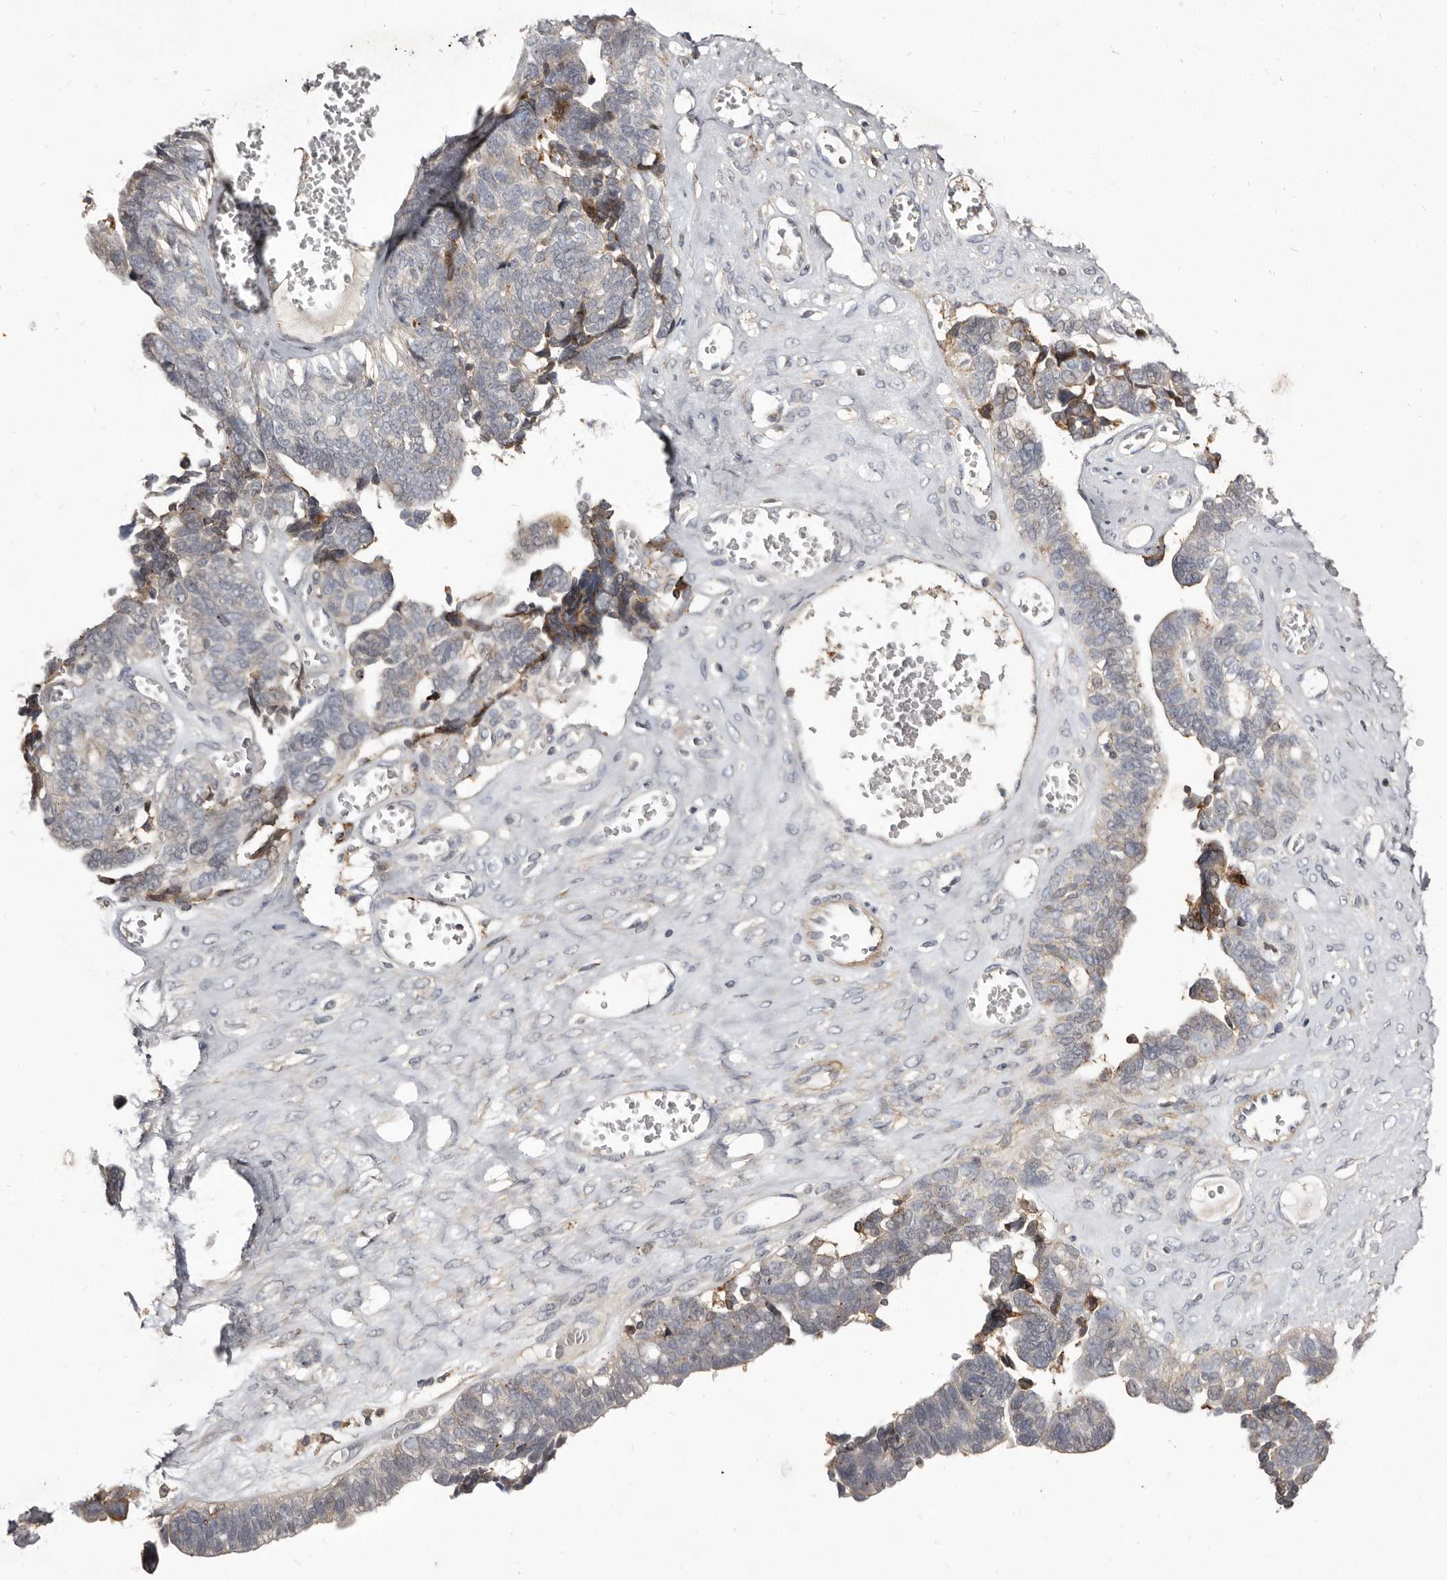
{"staining": {"intensity": "weak", "quantity": "<25%", "location": "cytoplasmic/membranous"}, "tissue": "ovarian cancer", "cell_type": "Tumor cells", "image_type": "cancer", "snomed": [{"axis": "morphology", "description": "Cystadenocarcinoma, serous, NOS"}, {"axis": "topography", "description": "Ovary"}], "caption": "DAB immunohistochemical staining of human serous cystadenocarcinoma (ovarian) displays no significant positivity in tumor cells.", "gene": "KIF26B", "patient": {"sex": "female", "age": 79}}